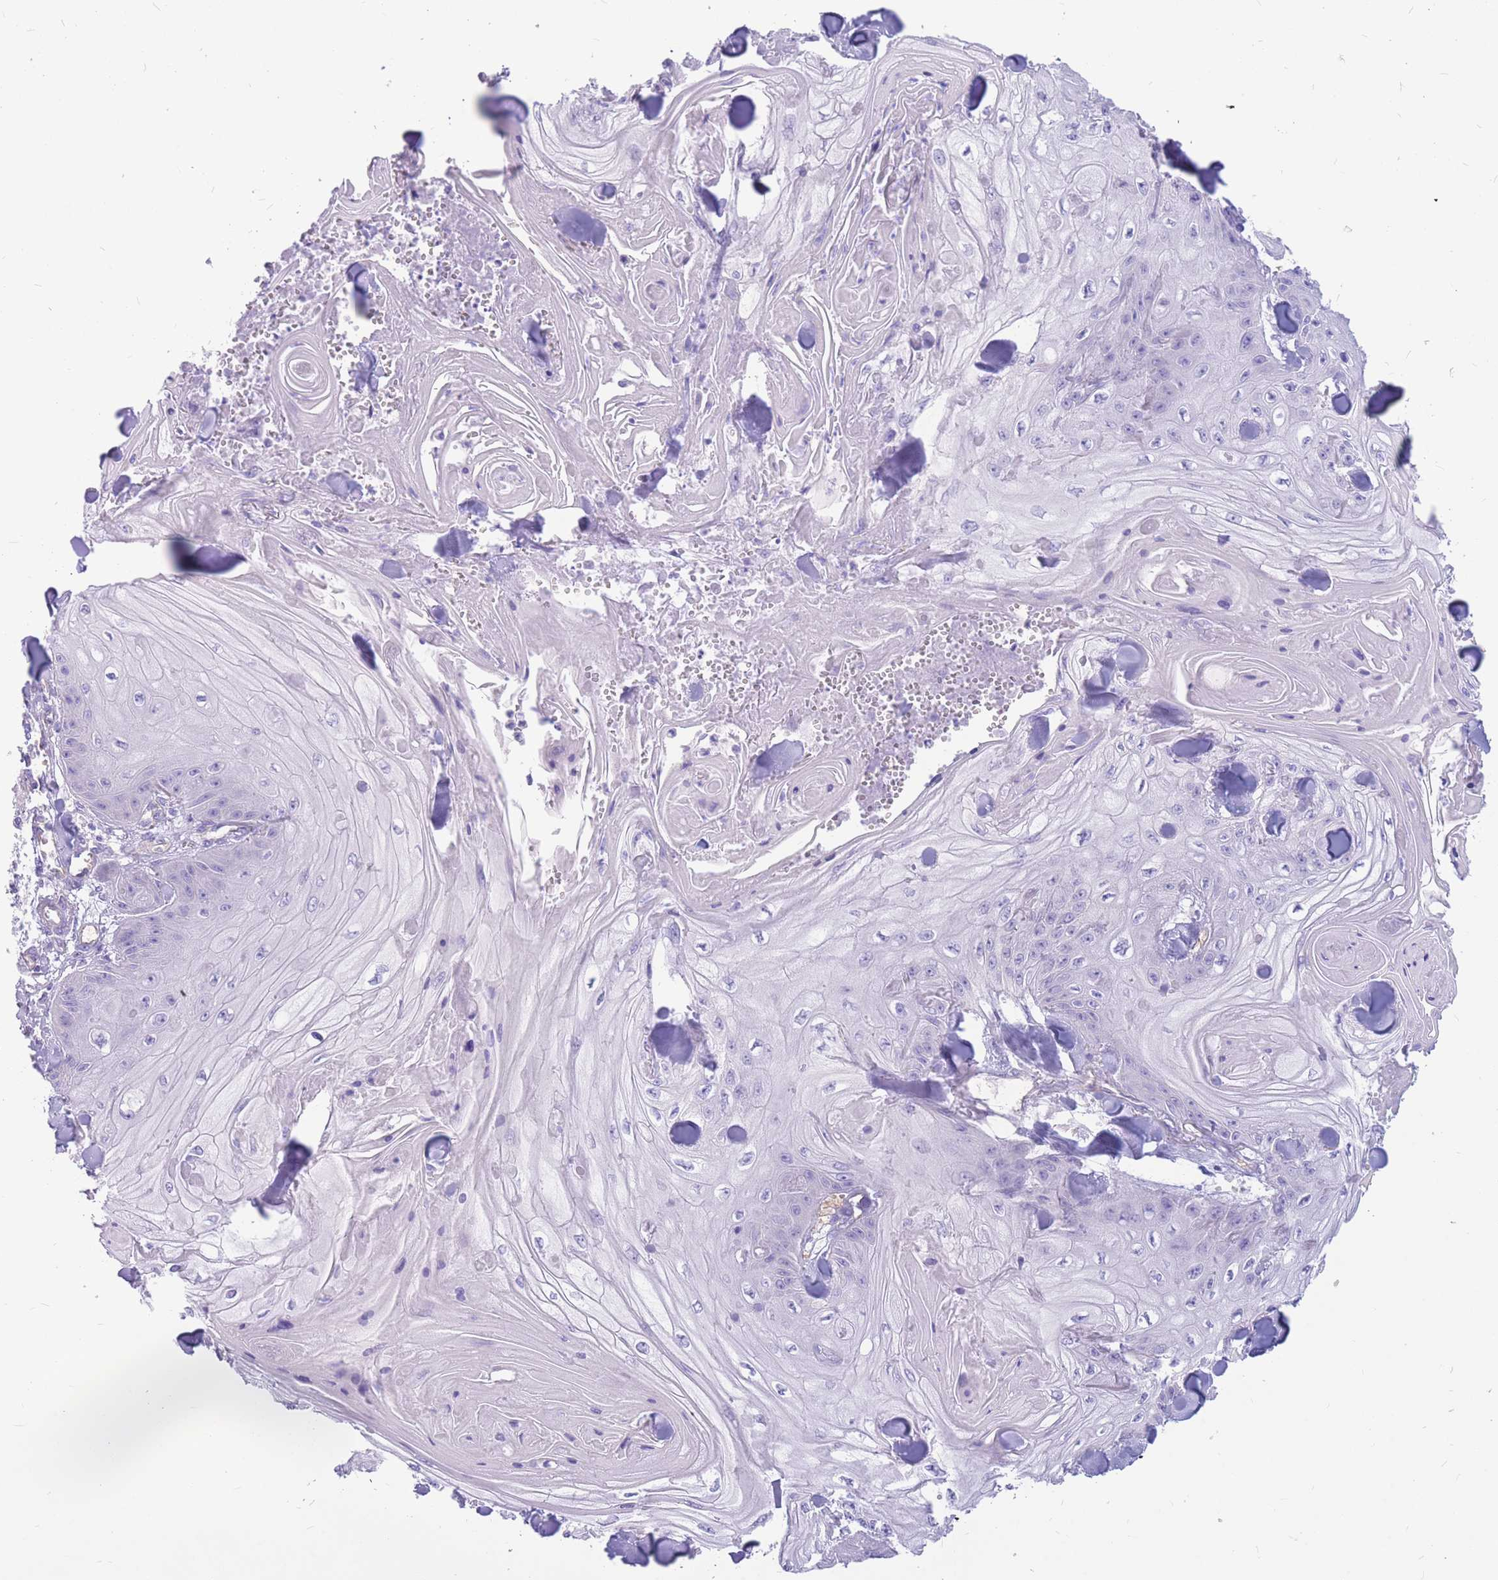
{"staining": {"intensity": "negative", "quantity": "none", "location": "none"}, "tissue": "skin cancer", "cell_type": "Tumor cells", "image_type": "cancer", "snomed": [{"axis": "morphology", "description": "Squamous cell carcinoma, NOS"}, {"axis": "topography", "description": "Skin"}], "caption": "A histopathology image of human skin cancer is negative for staining in tumor cells. The staining was performed using DAB (3,3'-diaminobenzidine) to visualize the protein expression in brown, while the nuclei were stained in blue with hematoxylin (Magnification: 20x).", "gene": "ADD2", "patient": {"sex": "male", "age": 74}}